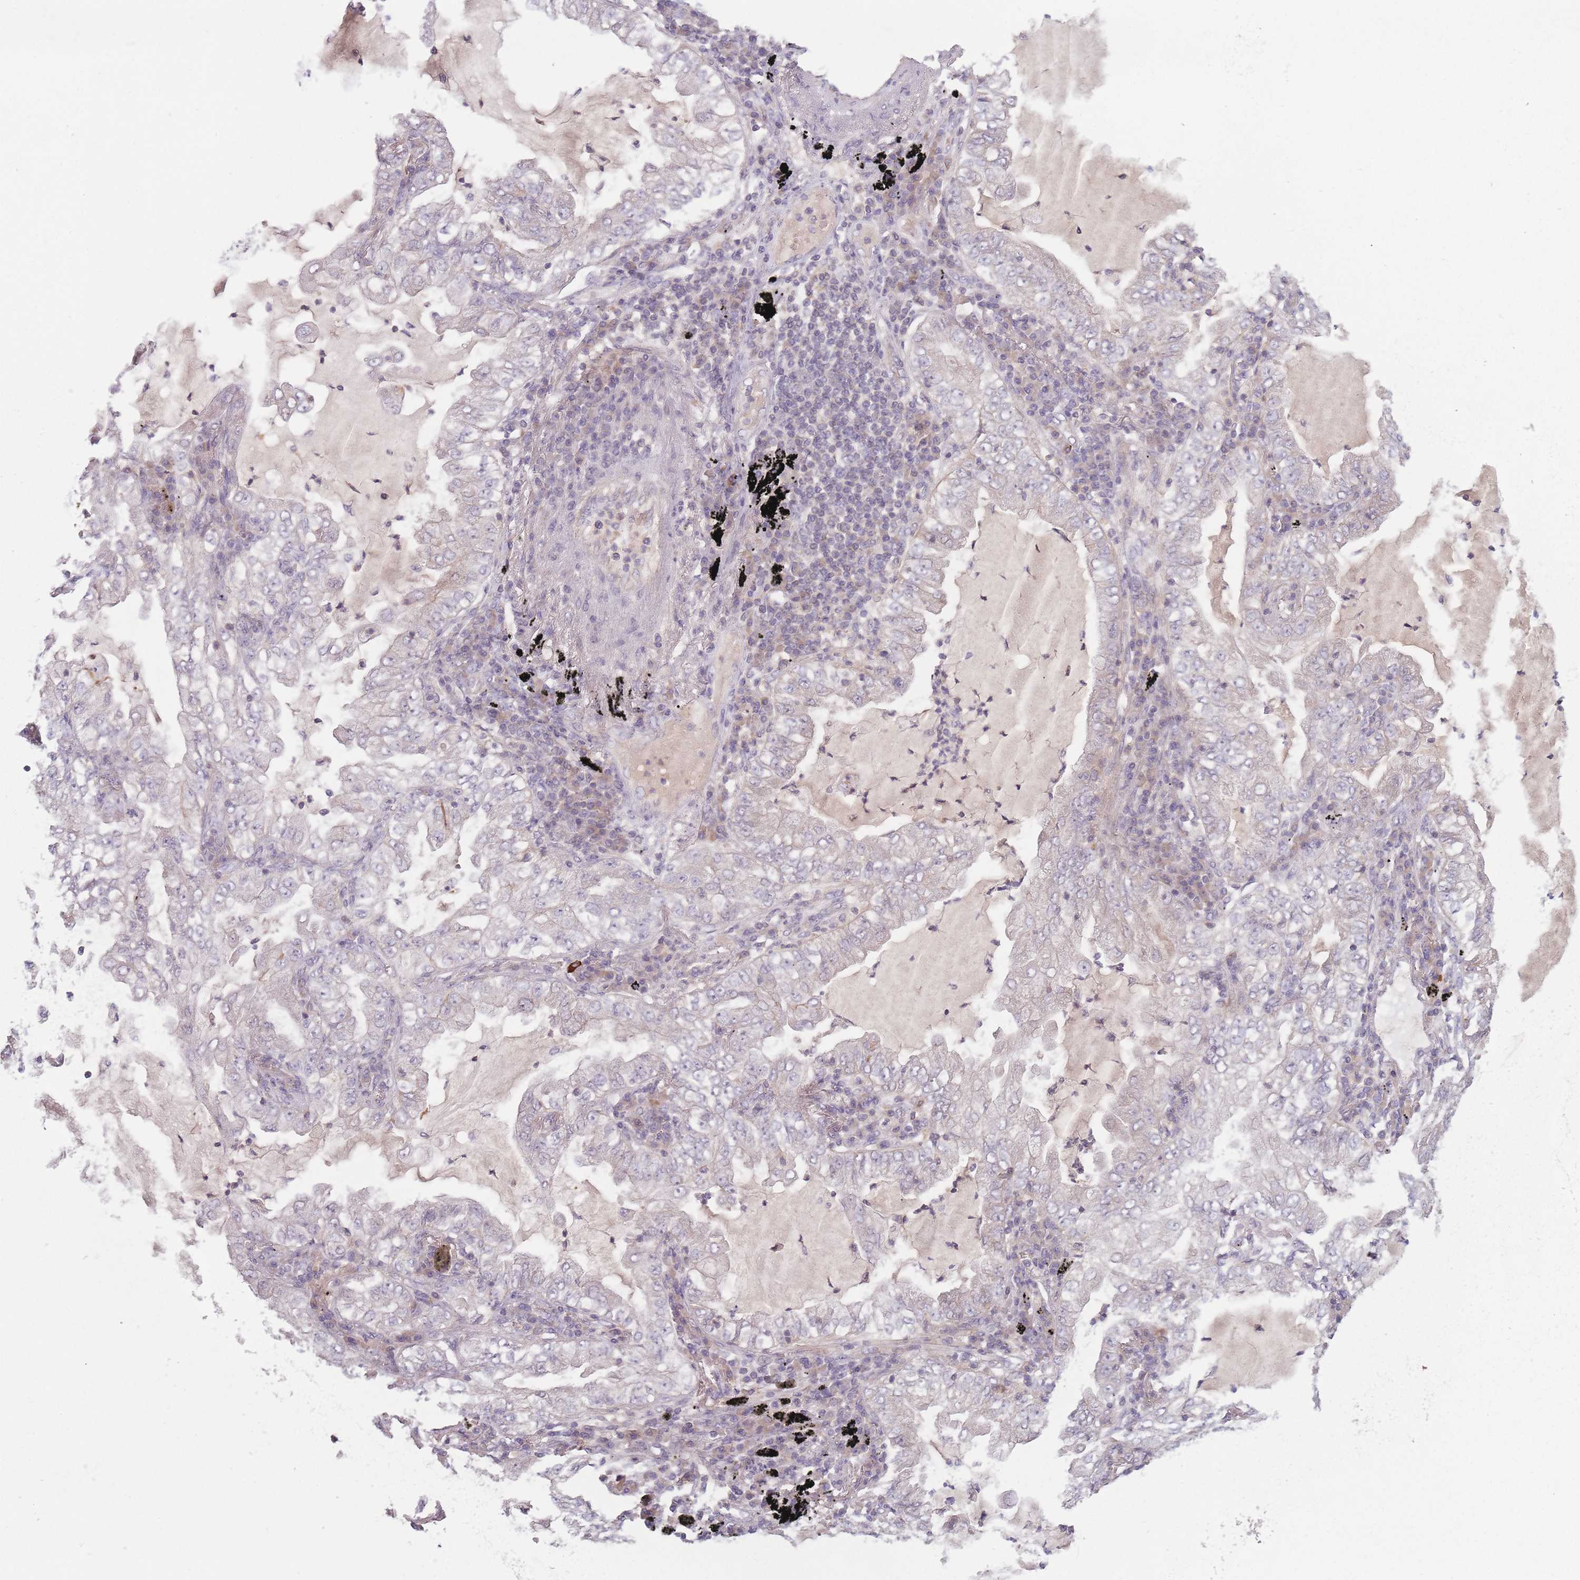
{"staining": {"intensity": "negative", "quantity": "none", "location": "none"}, "tissue": "lung cancer", "cell_type": "Tumor cells", "image_type": "cancer", "snomed": [{"axis": "morphology", "description": "Adenocarcinoma, NOS"}, {"axis": "topography", "description": "Lung"}], "caption": "High power microscopy histopathology image of an IHC micrograph of lung cancer (adenocarcinoma), revealing no significant expression in tumor cells. (Immunohistochemistry, brightfield microscopy, high magnification).", "gene": "NT5DC2", "patient": {"sex": "female", "age": 73}}